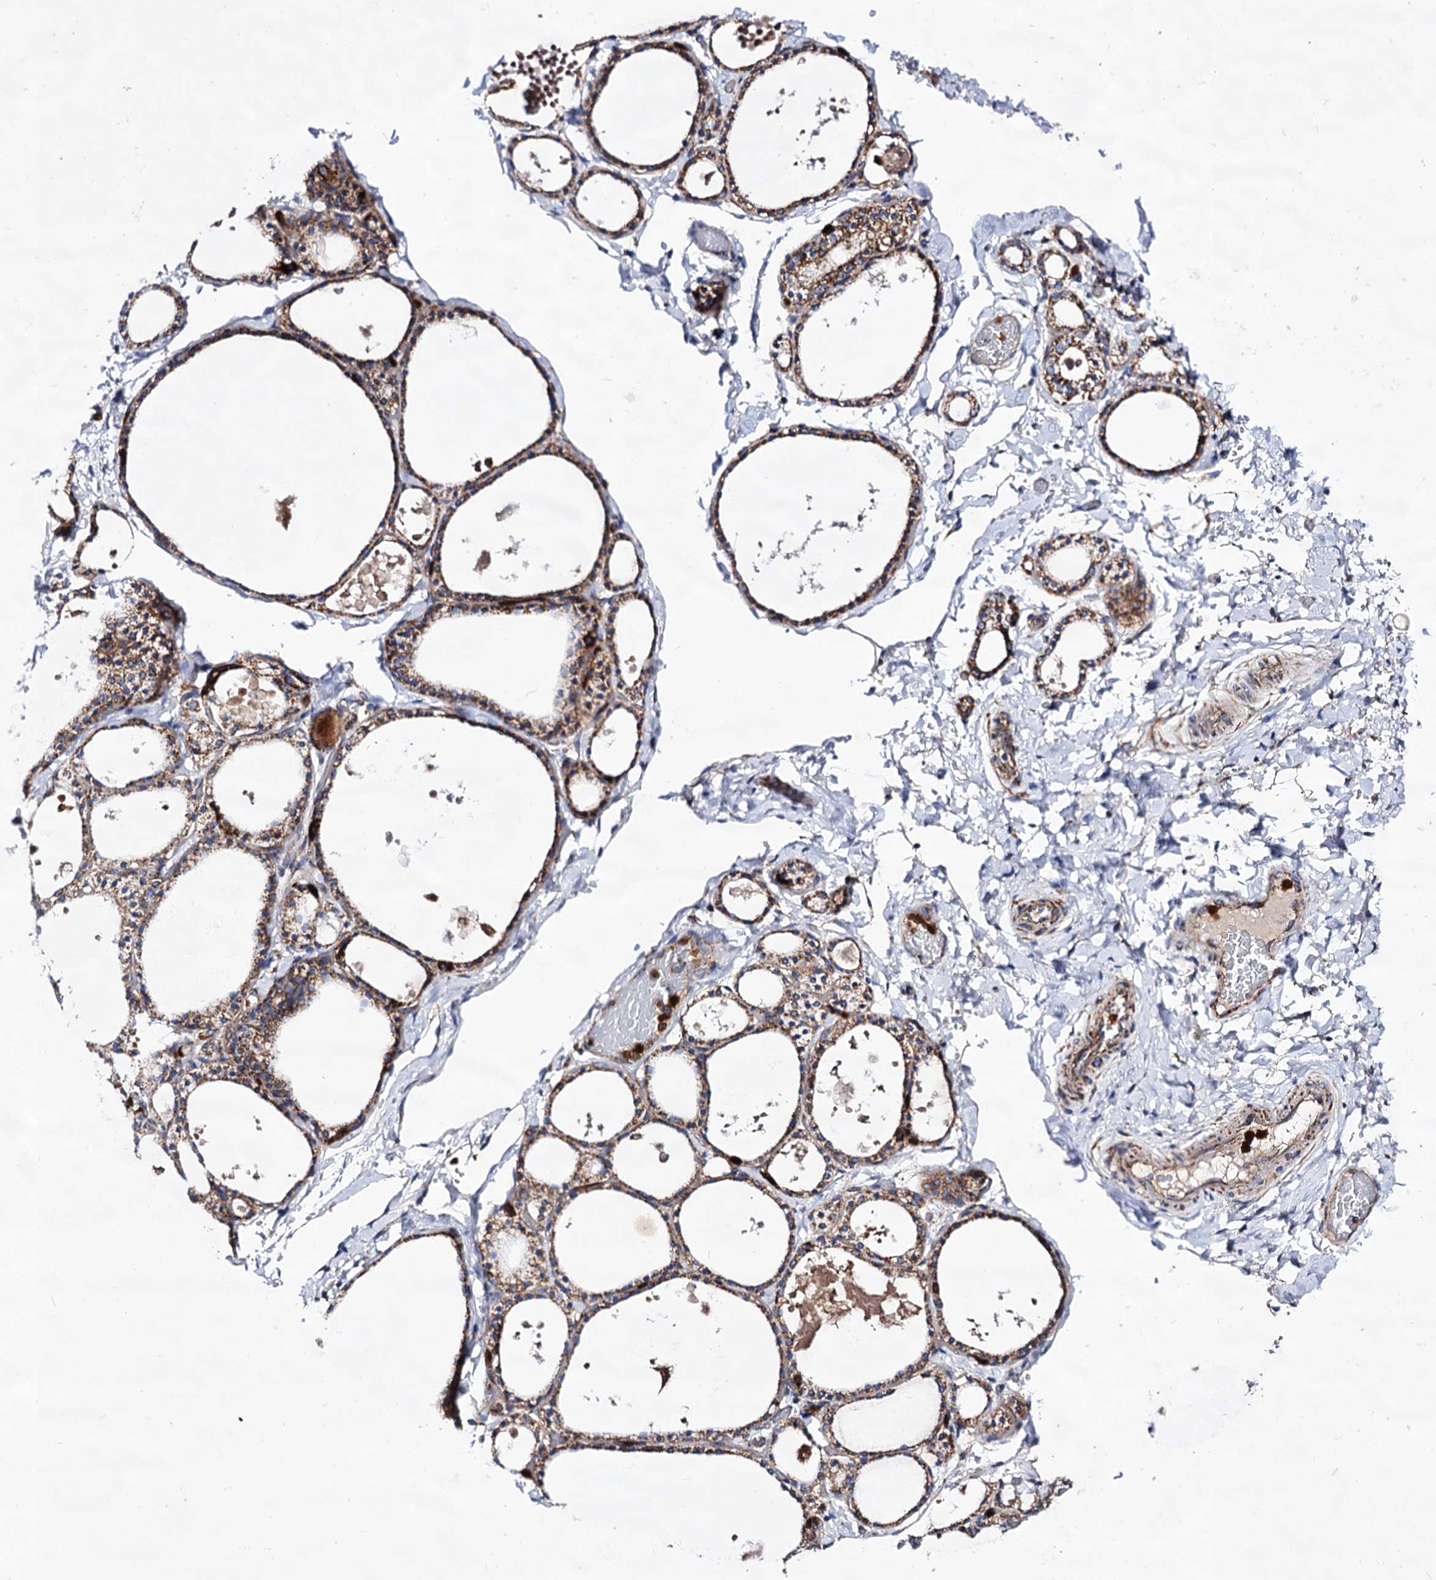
{"staining": {"intensity": "moderate", "quantity": ">75%", "location": "cytoplasmic/membranous"}, "tissue": "thyroid gland", "cell_type": "Glandular cells", "image_type": "normal", "snomed": [{"axis": "morphology", "description": "Normal tissue, NOS"}, {"axis": "topography", "description": "Thyroid gland"}], "caption": "Immunohistochemical staining of unremarkable human thyroid gland exhibits >75% levels of moderate cytoplasmic/membranous protein staining in approximately >75% of glandular cells.", "gene": "ACAD9", "patient": {"sex": "male", "age": 56}}